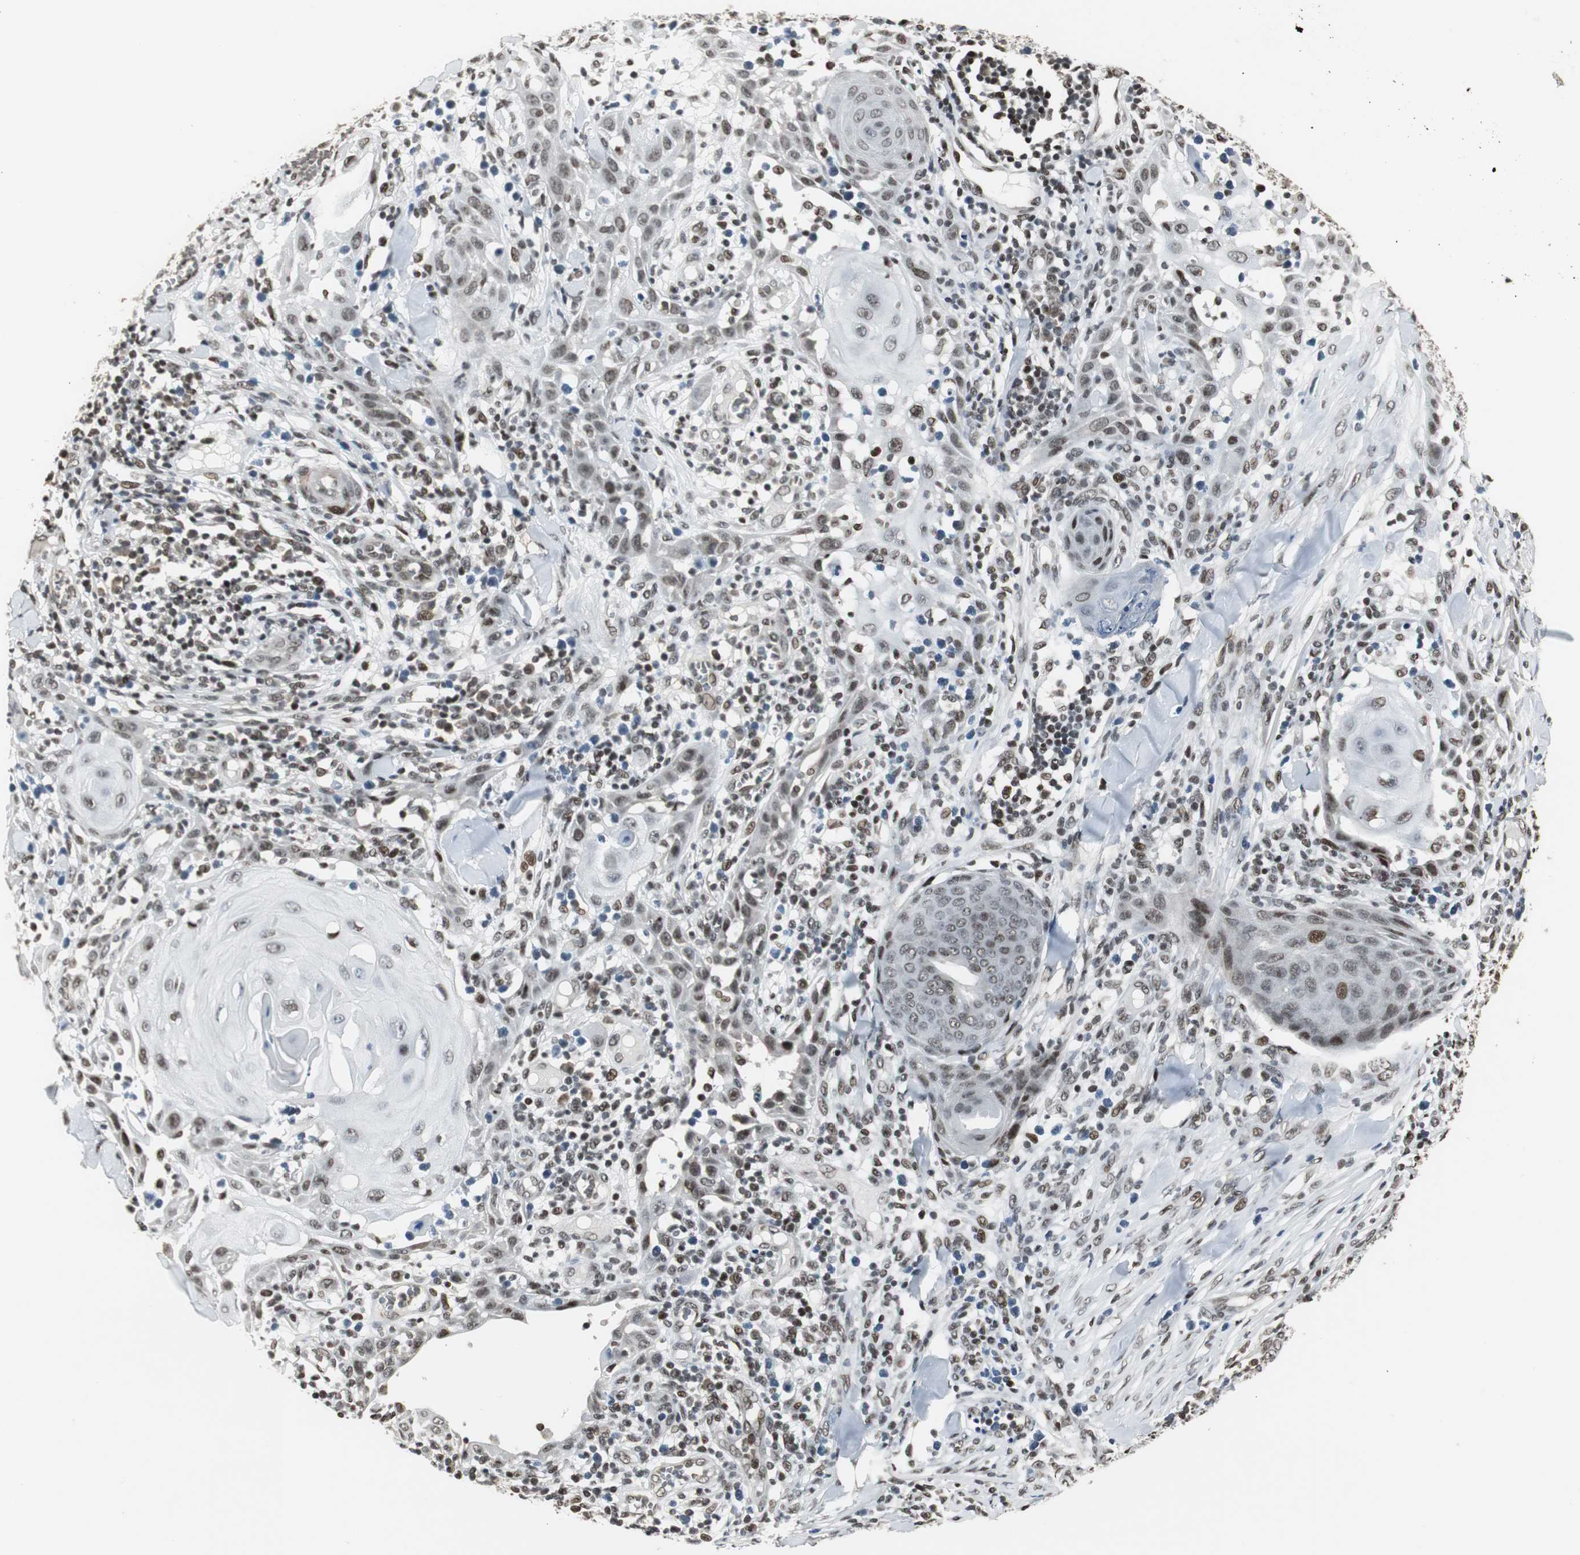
{"staining": {"intensity": "moderate", "quantity": ">75%", "location": "nuclear"}, "tissue": "skin cancer", "cell_type": "Tumor cells", "image_type": "cancer", "snomed": [{"axis": "morphology", "description": "Squamous cell carcinoma, NOS"}, {"axis": "topography", "description": "Skin"}], "caption": "Protein analysis of skin squamous cell carcinoma tissue exhibits moderate nuclear staining in approximately >75% of tumor cells.", "gene": "TAF5", "patient": {"sex": "male", "age": 24}}